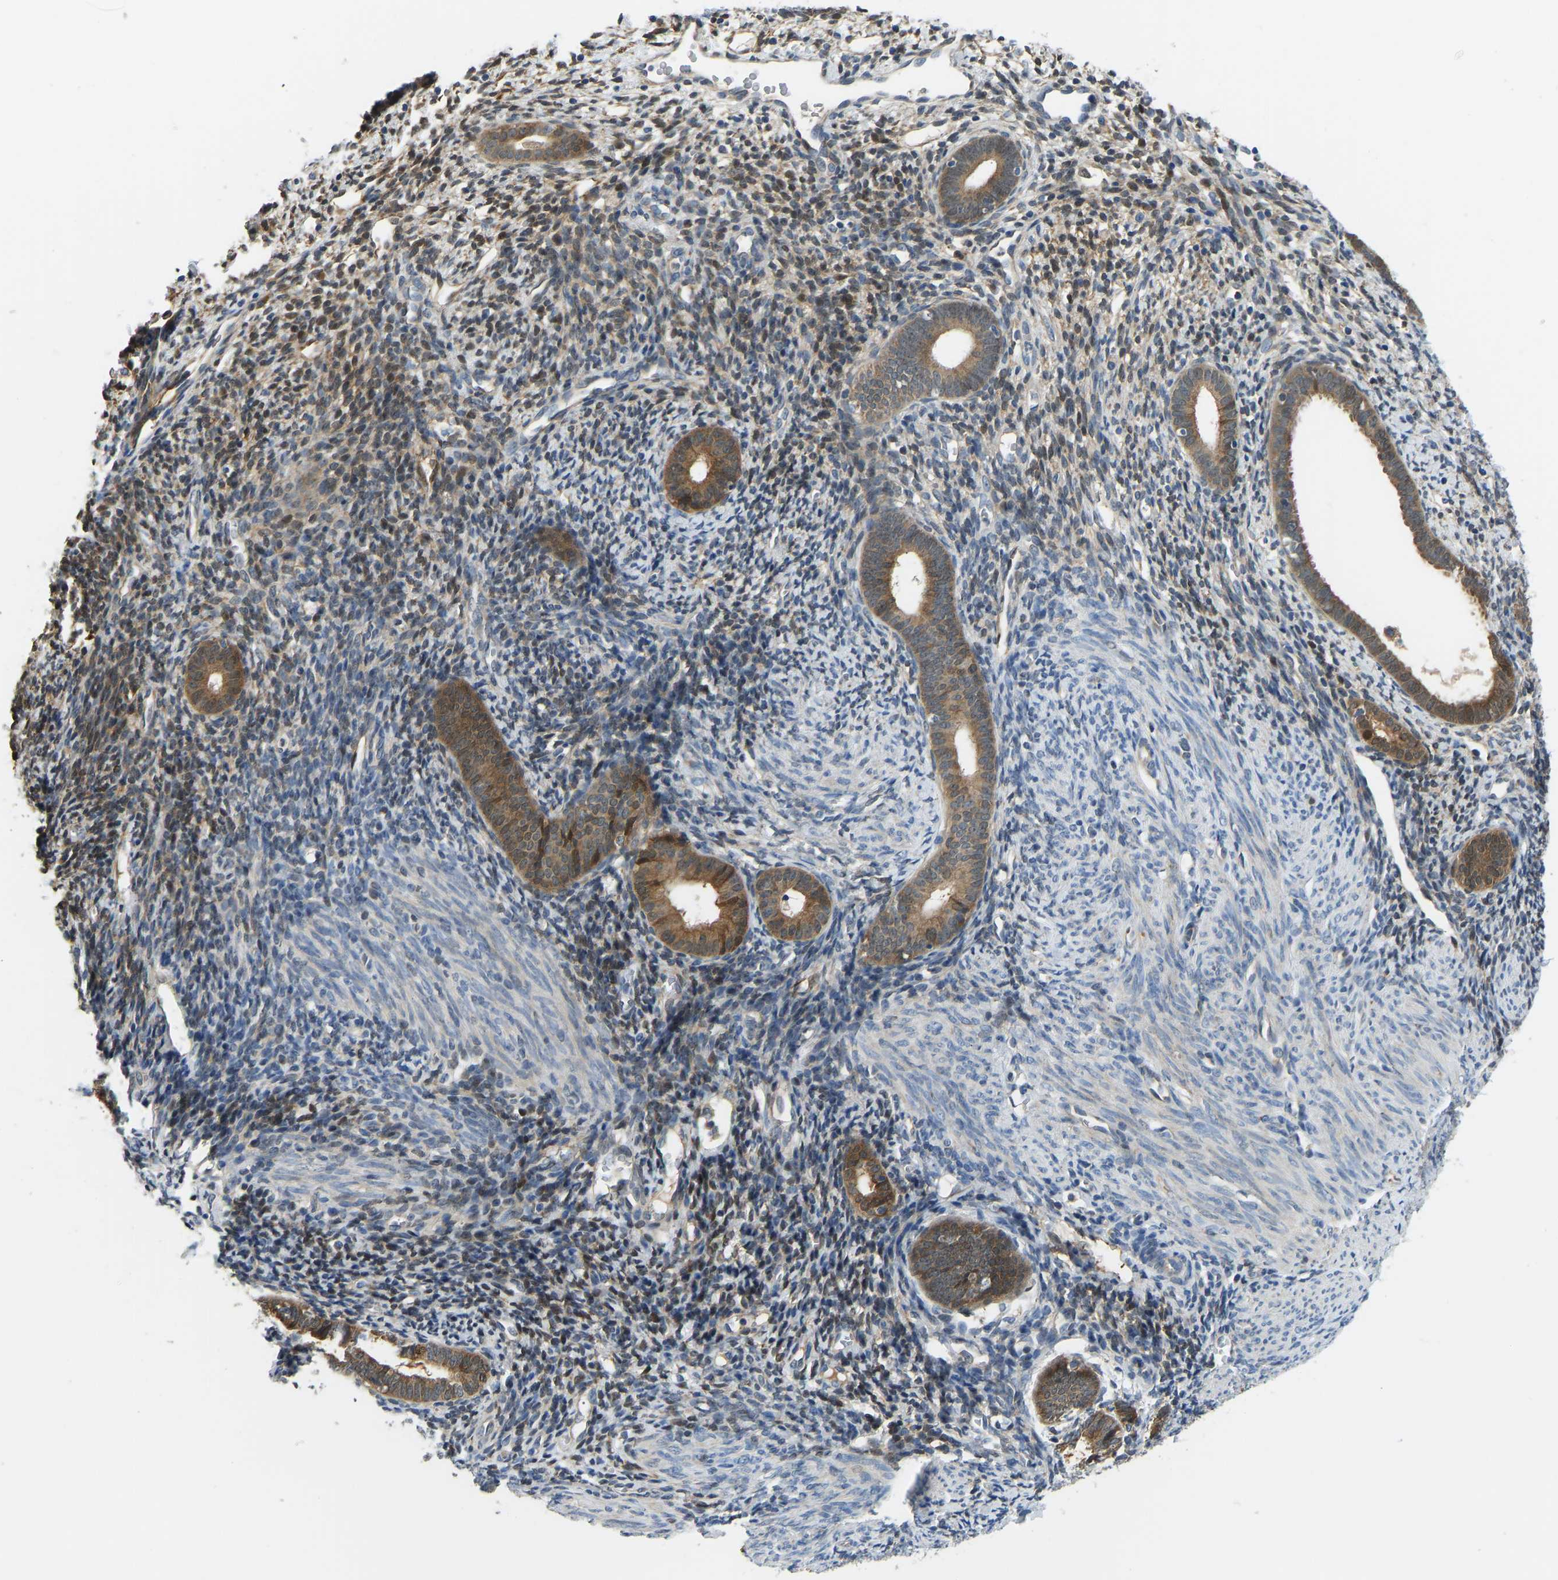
{"staining": {"intensity": "moderate", "quantity": "25%-75%", "location": "cytoplasmic/membranous"}, "tissue": "endometrium", "cell_type": "Cells in endometrial stroma", "image_type": "normal", "snomed": [{"axis": "morphology", "description": "Normal tissue, NOS"}, {"axis": "morphology", "description": "Adenocarcinoma, NOS"}, {"axis": "topography", "description": "Endometrium"}], "caption": "A photomicrograph of human endometrium stained for a protein shows moderate cytoplasmic/membranous brown staining in cells in endometrial stroma.", "gene": "RBP1", "patient": {"sex": "female", "age": 57}}